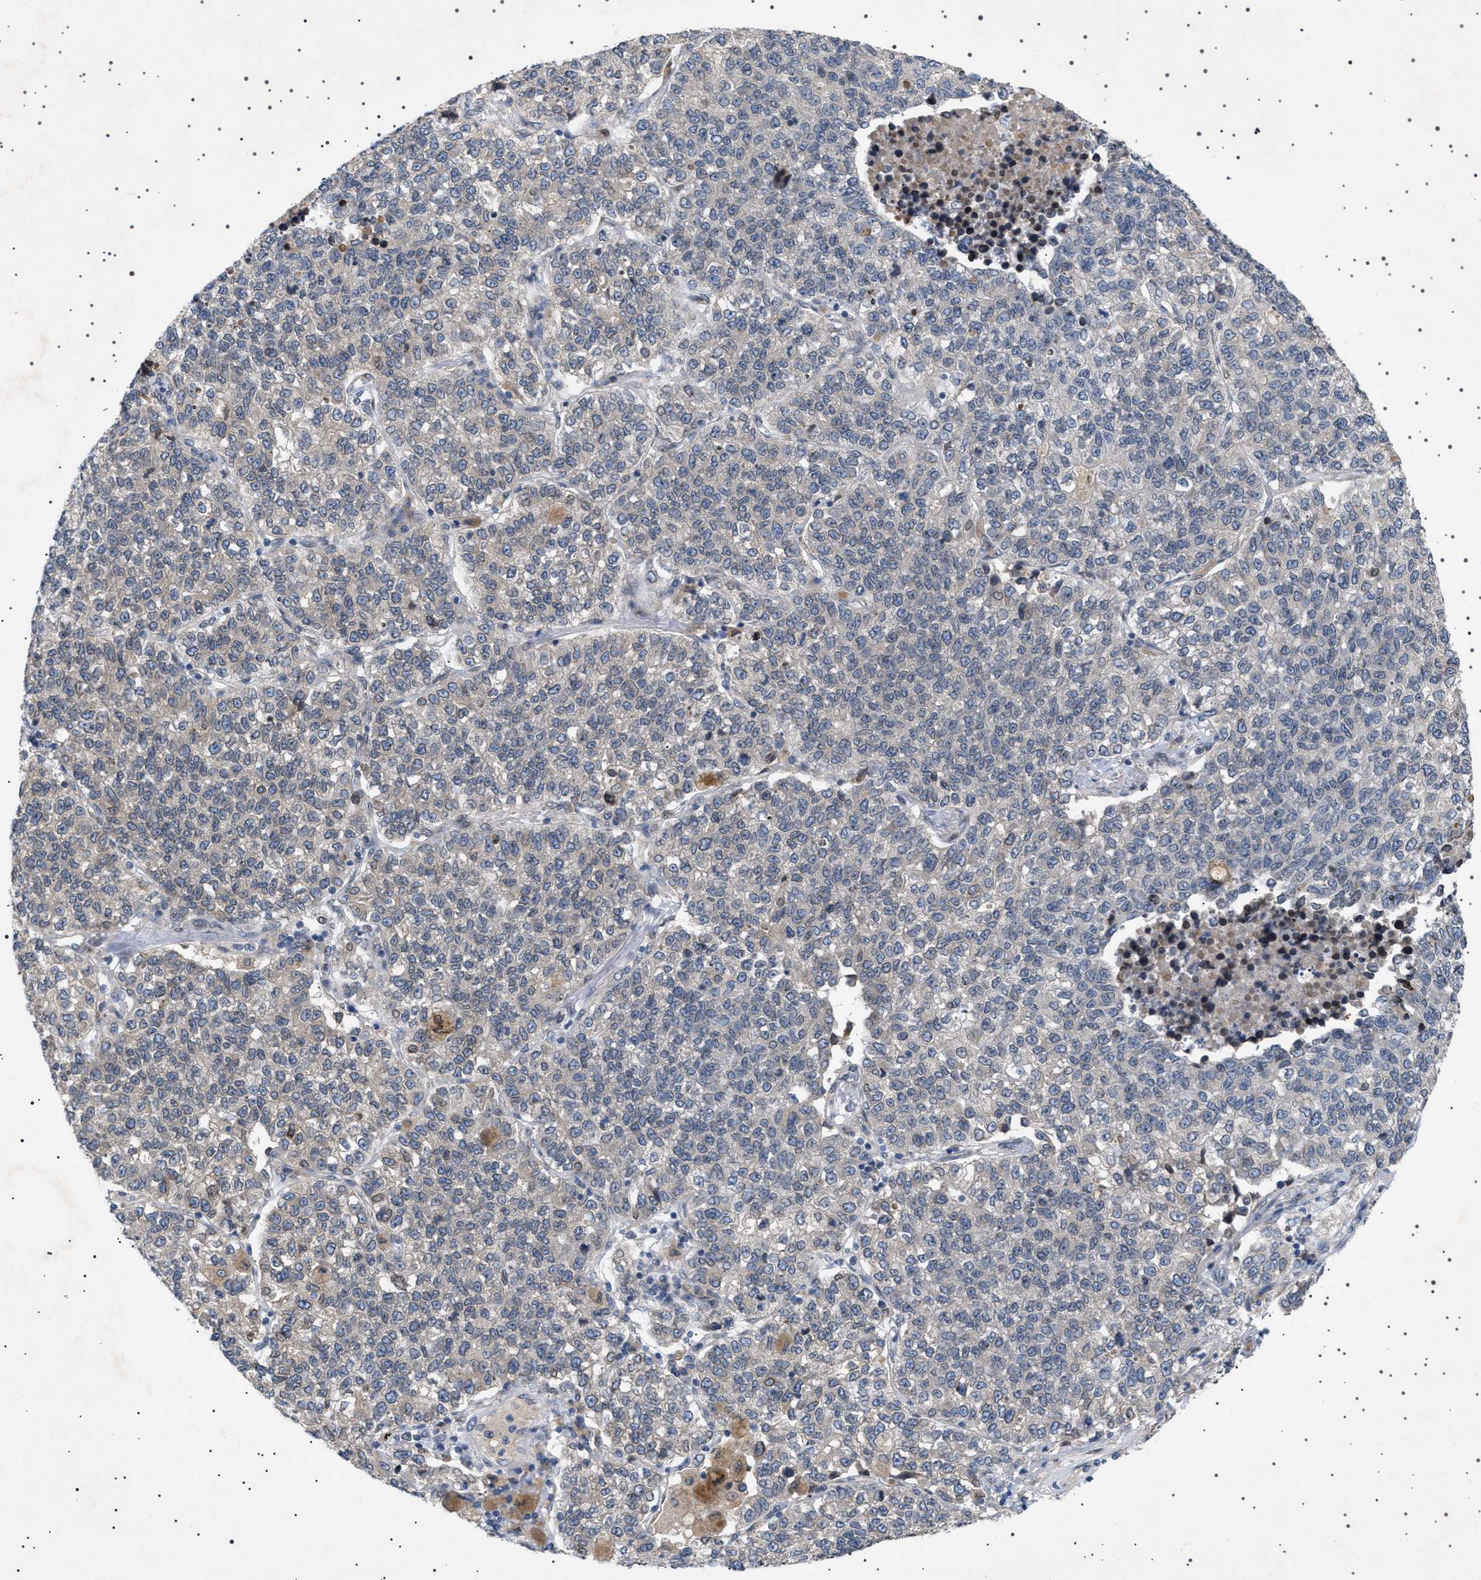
{"staining": {"intensity": "weak", "quantity": "<25%", "location": "cytoplasmic/membranous,nuclear"}, "tissue": "lung cancer", "cell_type": "Tumor cells", "image_type": "cancer", "snomed": [{"axis": "morphology", "description": "Adenocarcinoma, NOS"}, {"axis": "topography", "description": "Lung"}], "caption": "The micrograph reveals no staining of tumor cells in adenocarcinoma (lung).", "gene": "NUP93", "patient": {"sex": "male", "age": 49}}